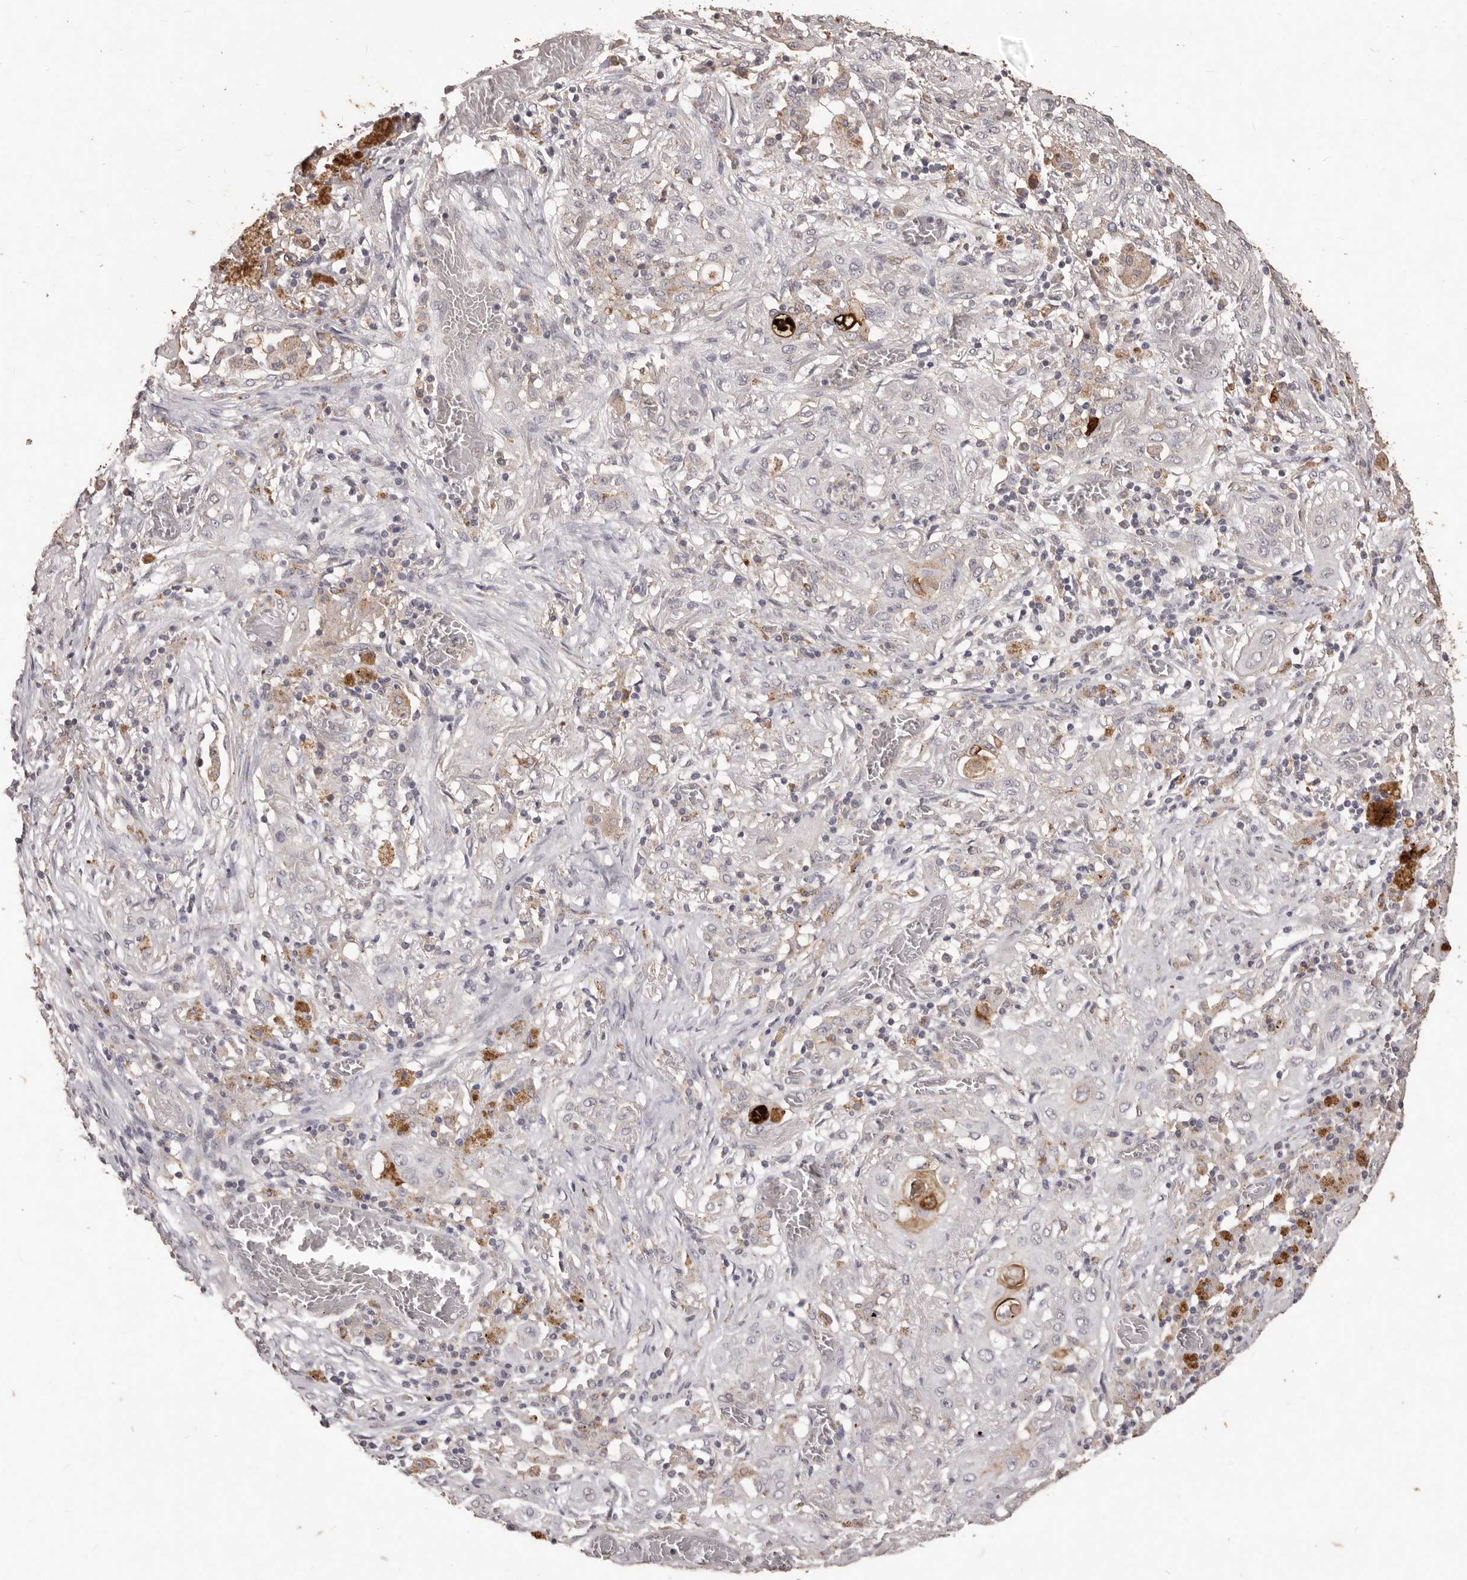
{"staining": {"intensity": "negative", "quantity": "none", "location": "none"}, "tissue": "lung cancer", "cell_type": "Tumor cells", "image_type": "cancer", "snomed": [{"axis": "morphology", "description": "Squamous cell carcinoma, NOS"}, {"axis": "topography", "description": "Lung"}], "caption": "An IHC image of lung squamous cell carcinoma is shown. There is no staining in tumor cells of lung squamous cell carcinoma.", "gene": "PRSS27", "patient": {"sex": "female", "age": 47}}